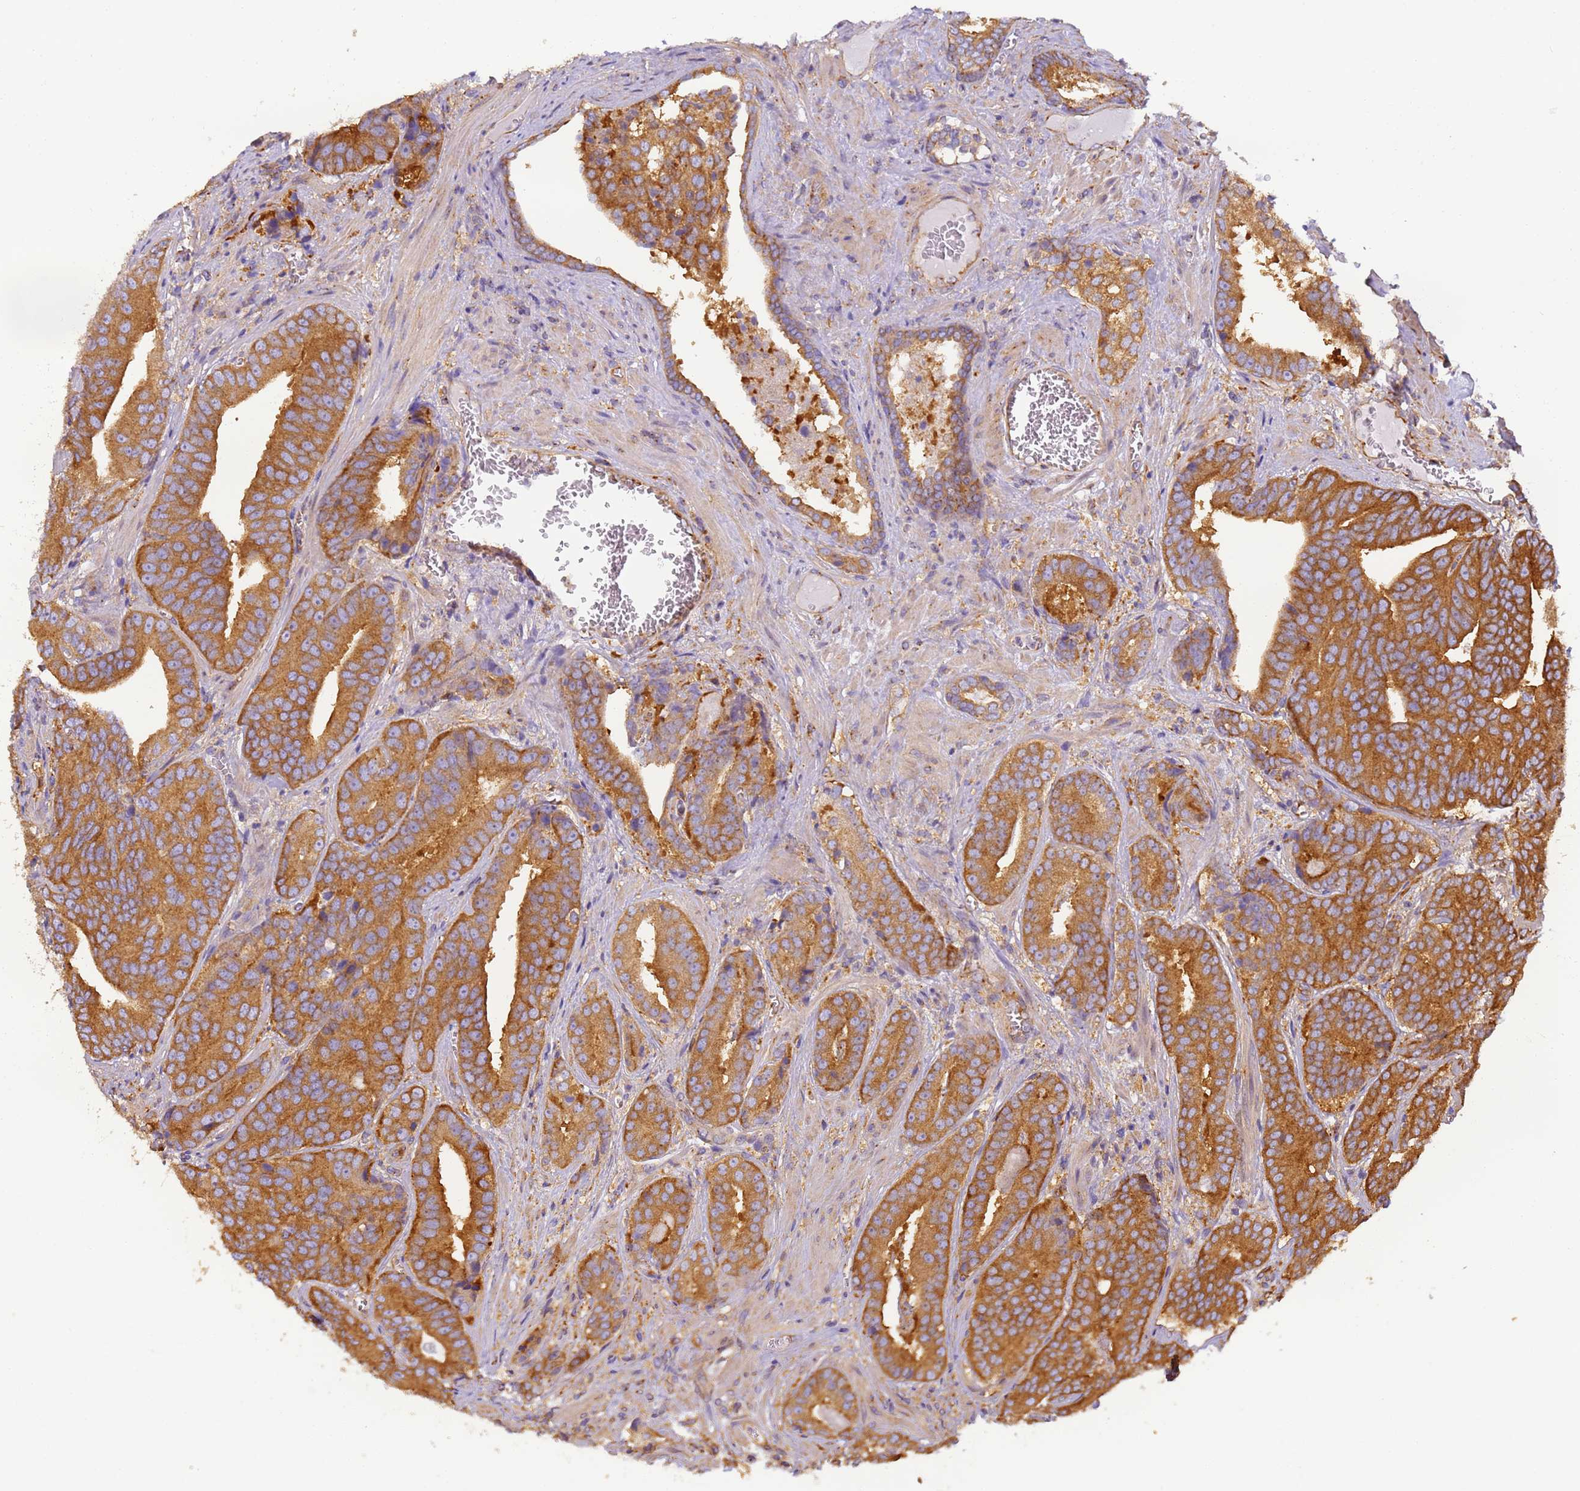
{"staining": {"intensity": "strong", "quantity": ">75%", "location": "cytoplasmic/membranous"}, "tissue": "prostate cancer", "cell_type": "Tumor cells", "image_type": "cancer", "snomed": [{"axis": "morphology", "description": "Adenocarcinoma, High grade"}, {"axis": "topography", "description": "Prostate"}], "caption": "About >75% of tumor cells in prostate high-grade adenocarcinoma show strong cytoplasmic/membranous protein expression as visualized by brown immunohistochemical staining.", "gene": "DYNC1I2", "patient": {"sex": "male", "age": 55}}